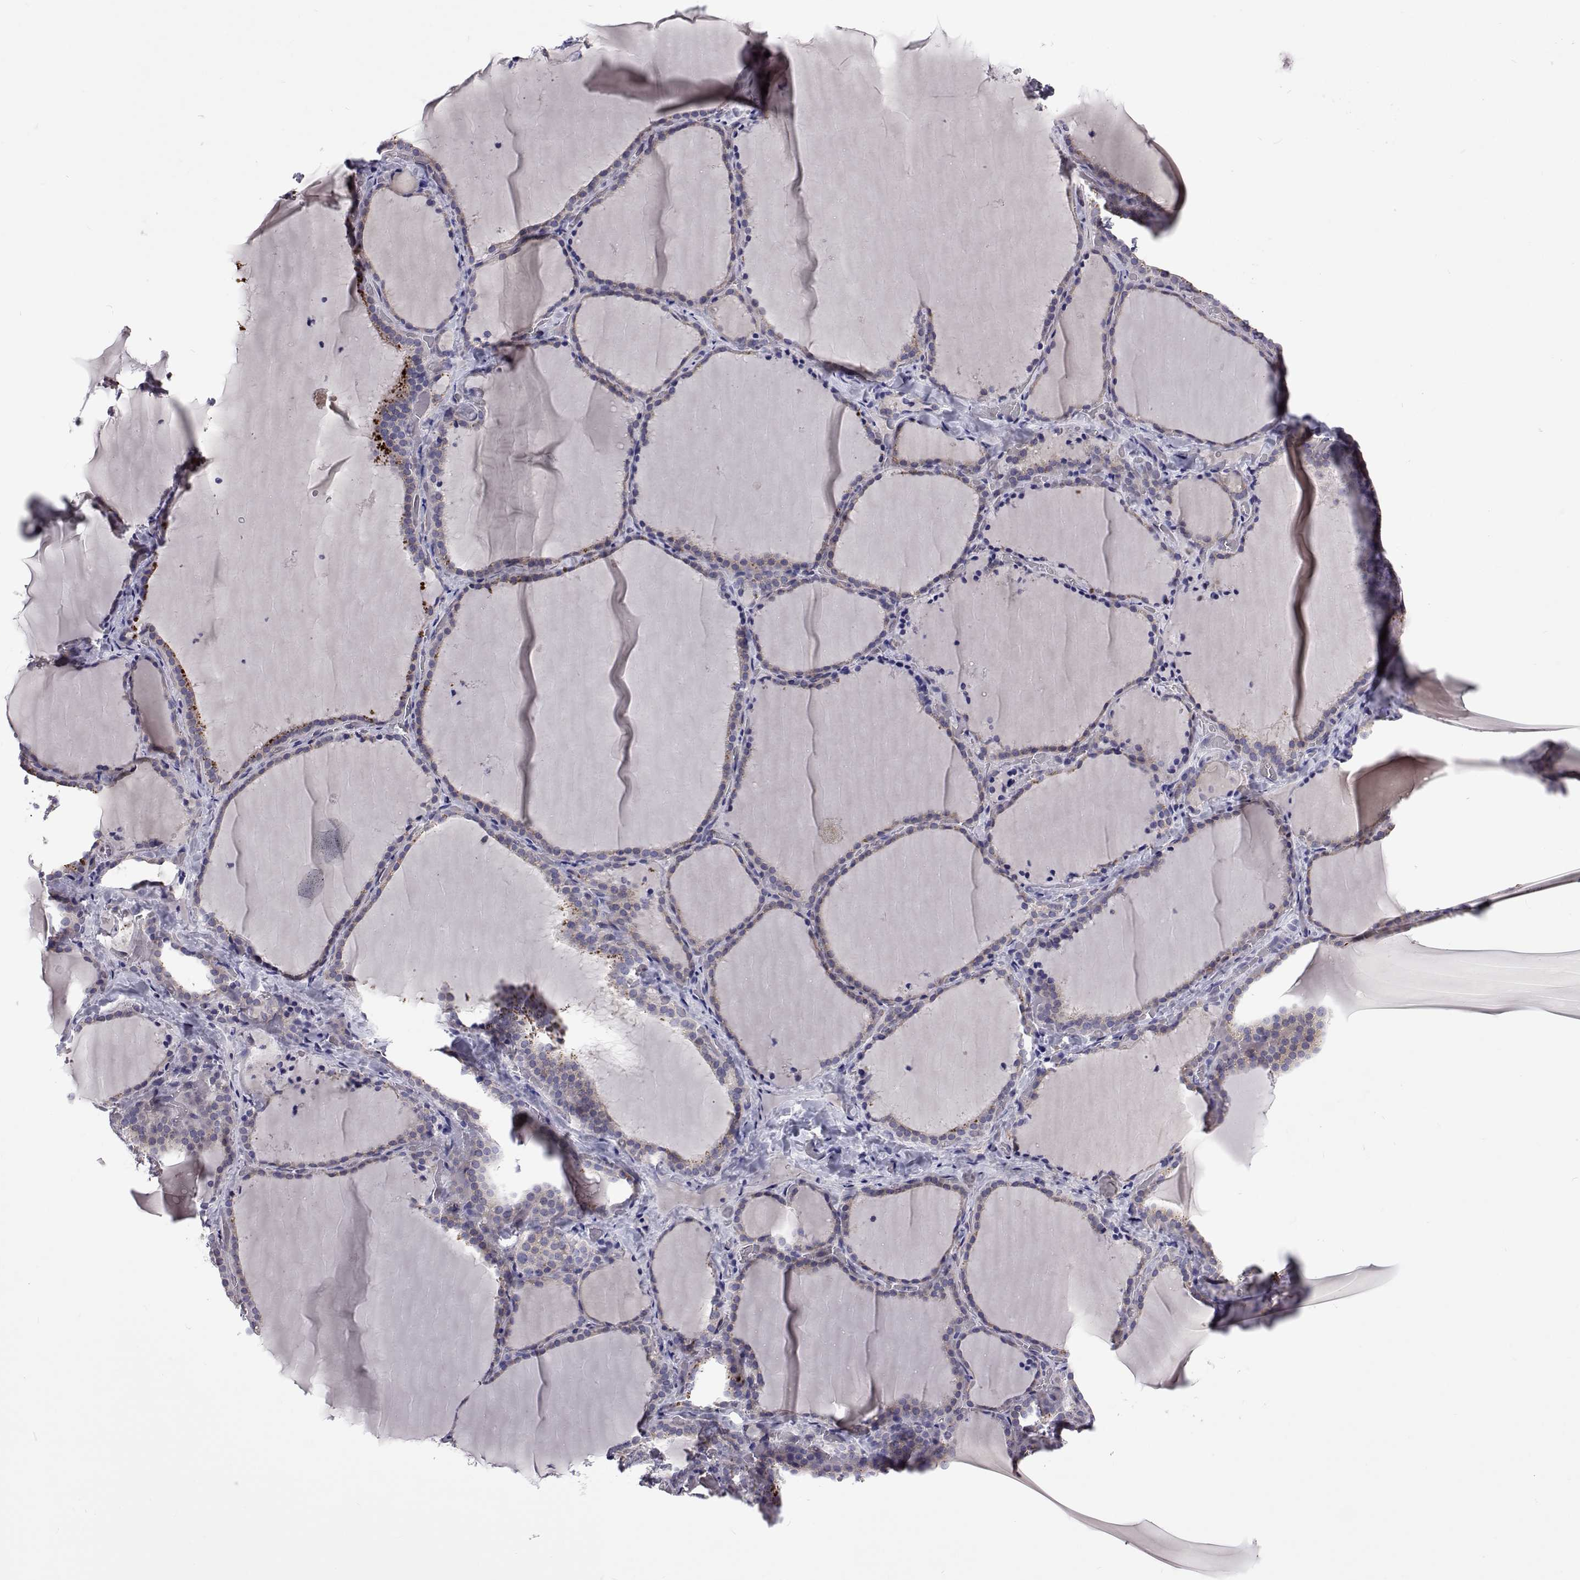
{"staining": {"intensity": "moderate", "quantity": "<25%", "location": "cytoplasmic/membranous"}, "tissue": "thyroid gland", "cell_type": "Glandular cells", "image_type": "normal", "snomed": [{"axis": "morphology", "description": "Normal tissue, NOS"}, {"axis": "topography", "description": "Thyroid gland"}], "caption": "High-power microscopy captured an immunohistochemistry micrograph of benign thyroid gland, revealing moderate cytoplasmic/membranous staining in approximately <25% of glandular cells.", "gene": "TCF15", "patient": {"sex": "female", "age": 22}}